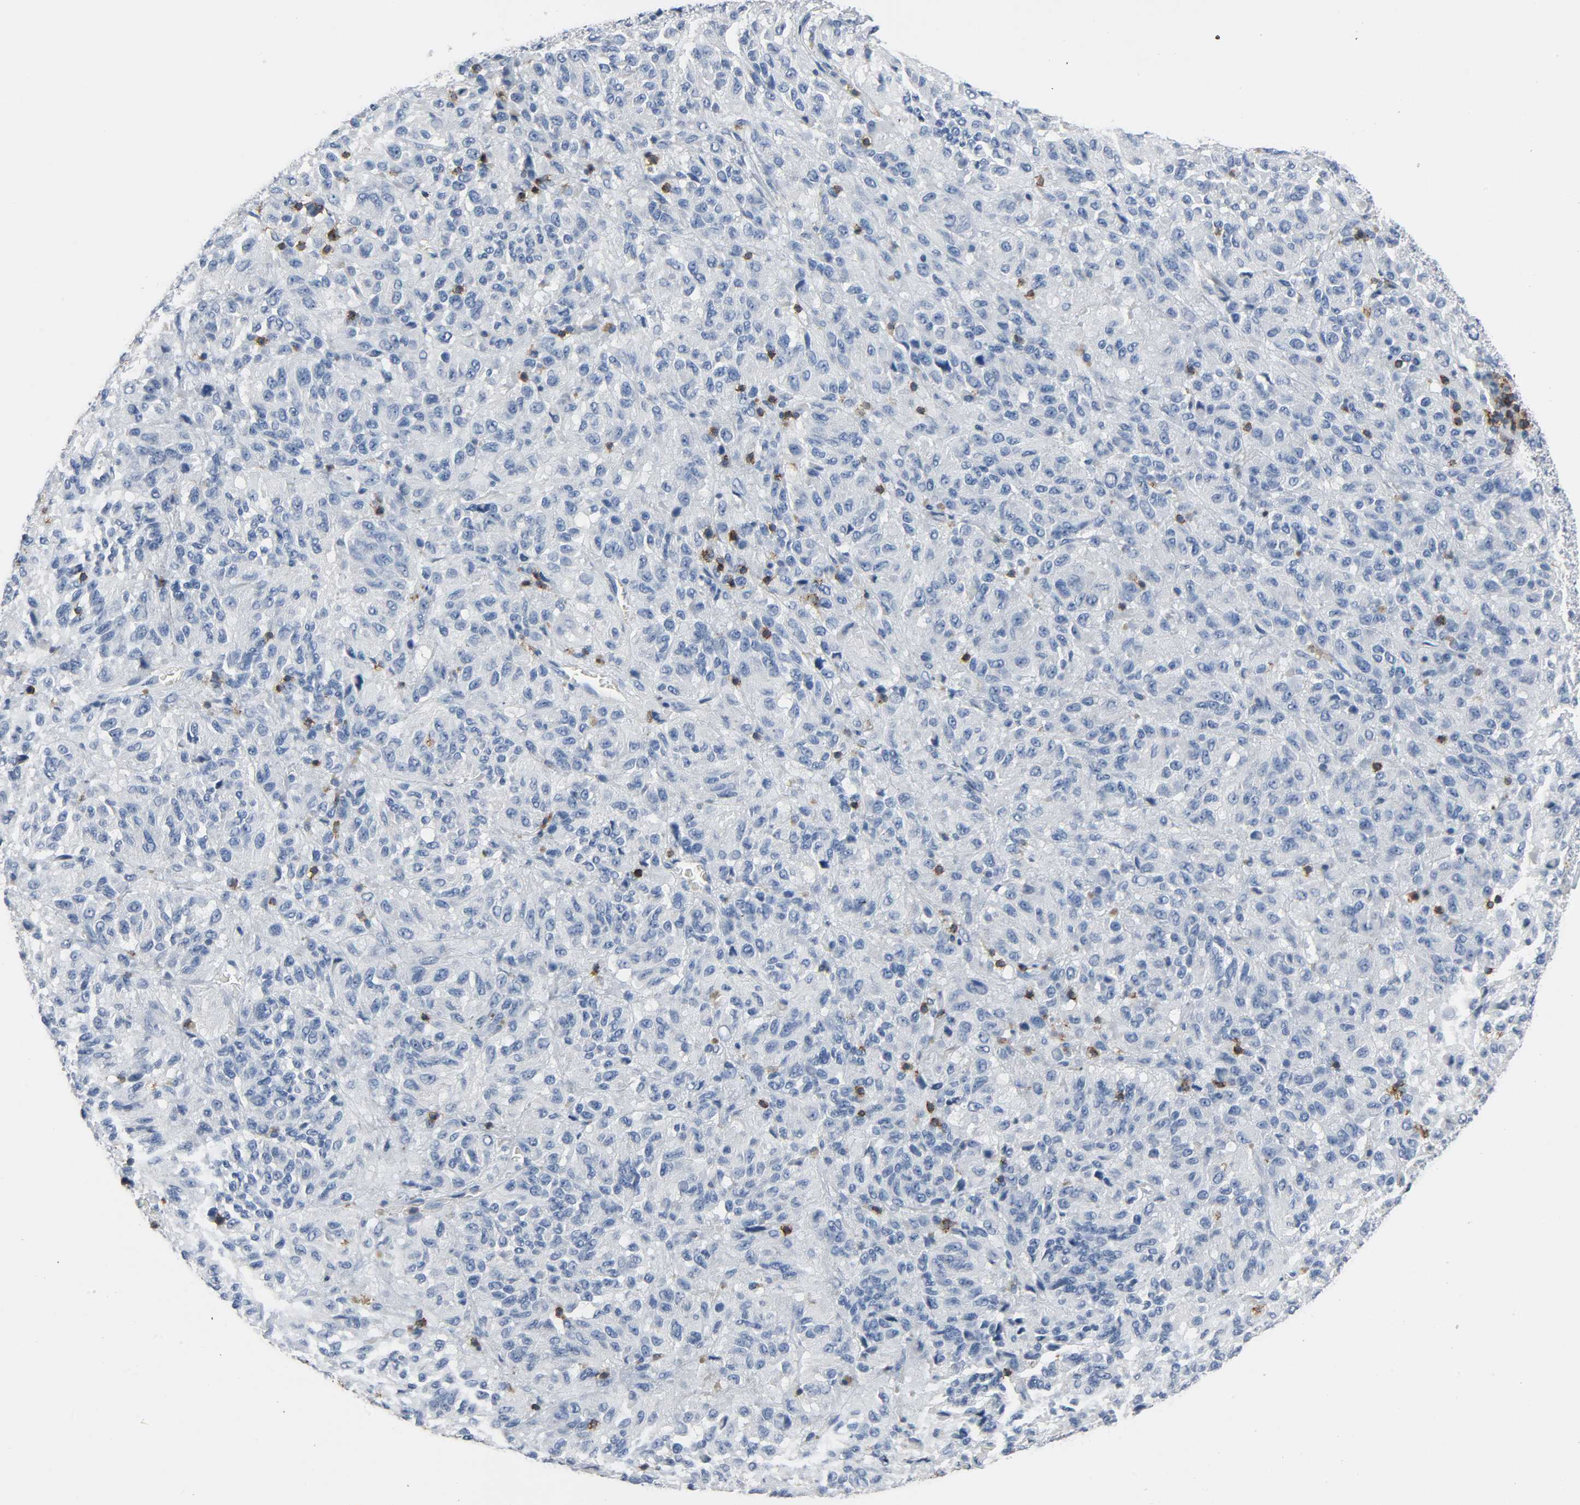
{"staining": {"intensity": "negative", "quantity": "none", "location": "none"}, "tissue": "melanoma", "cell_type": "Tumor cells", "image_type": "cancer", "snomed": [{"axis": "morphology", "description": "Malignant melanoma, Metastatic site"}, {"axis": "topography", "description": "Lung"}], "caption": "High magnification brightfield microscopy of melanoma stained with DAB (3,3'-diaminobenzidine) (brown) and counterstained with hematoxylin (blue): tumor cells show no significant positivity.", "gene": "LCK", "patient": {"sex": "male", "age": 64}}